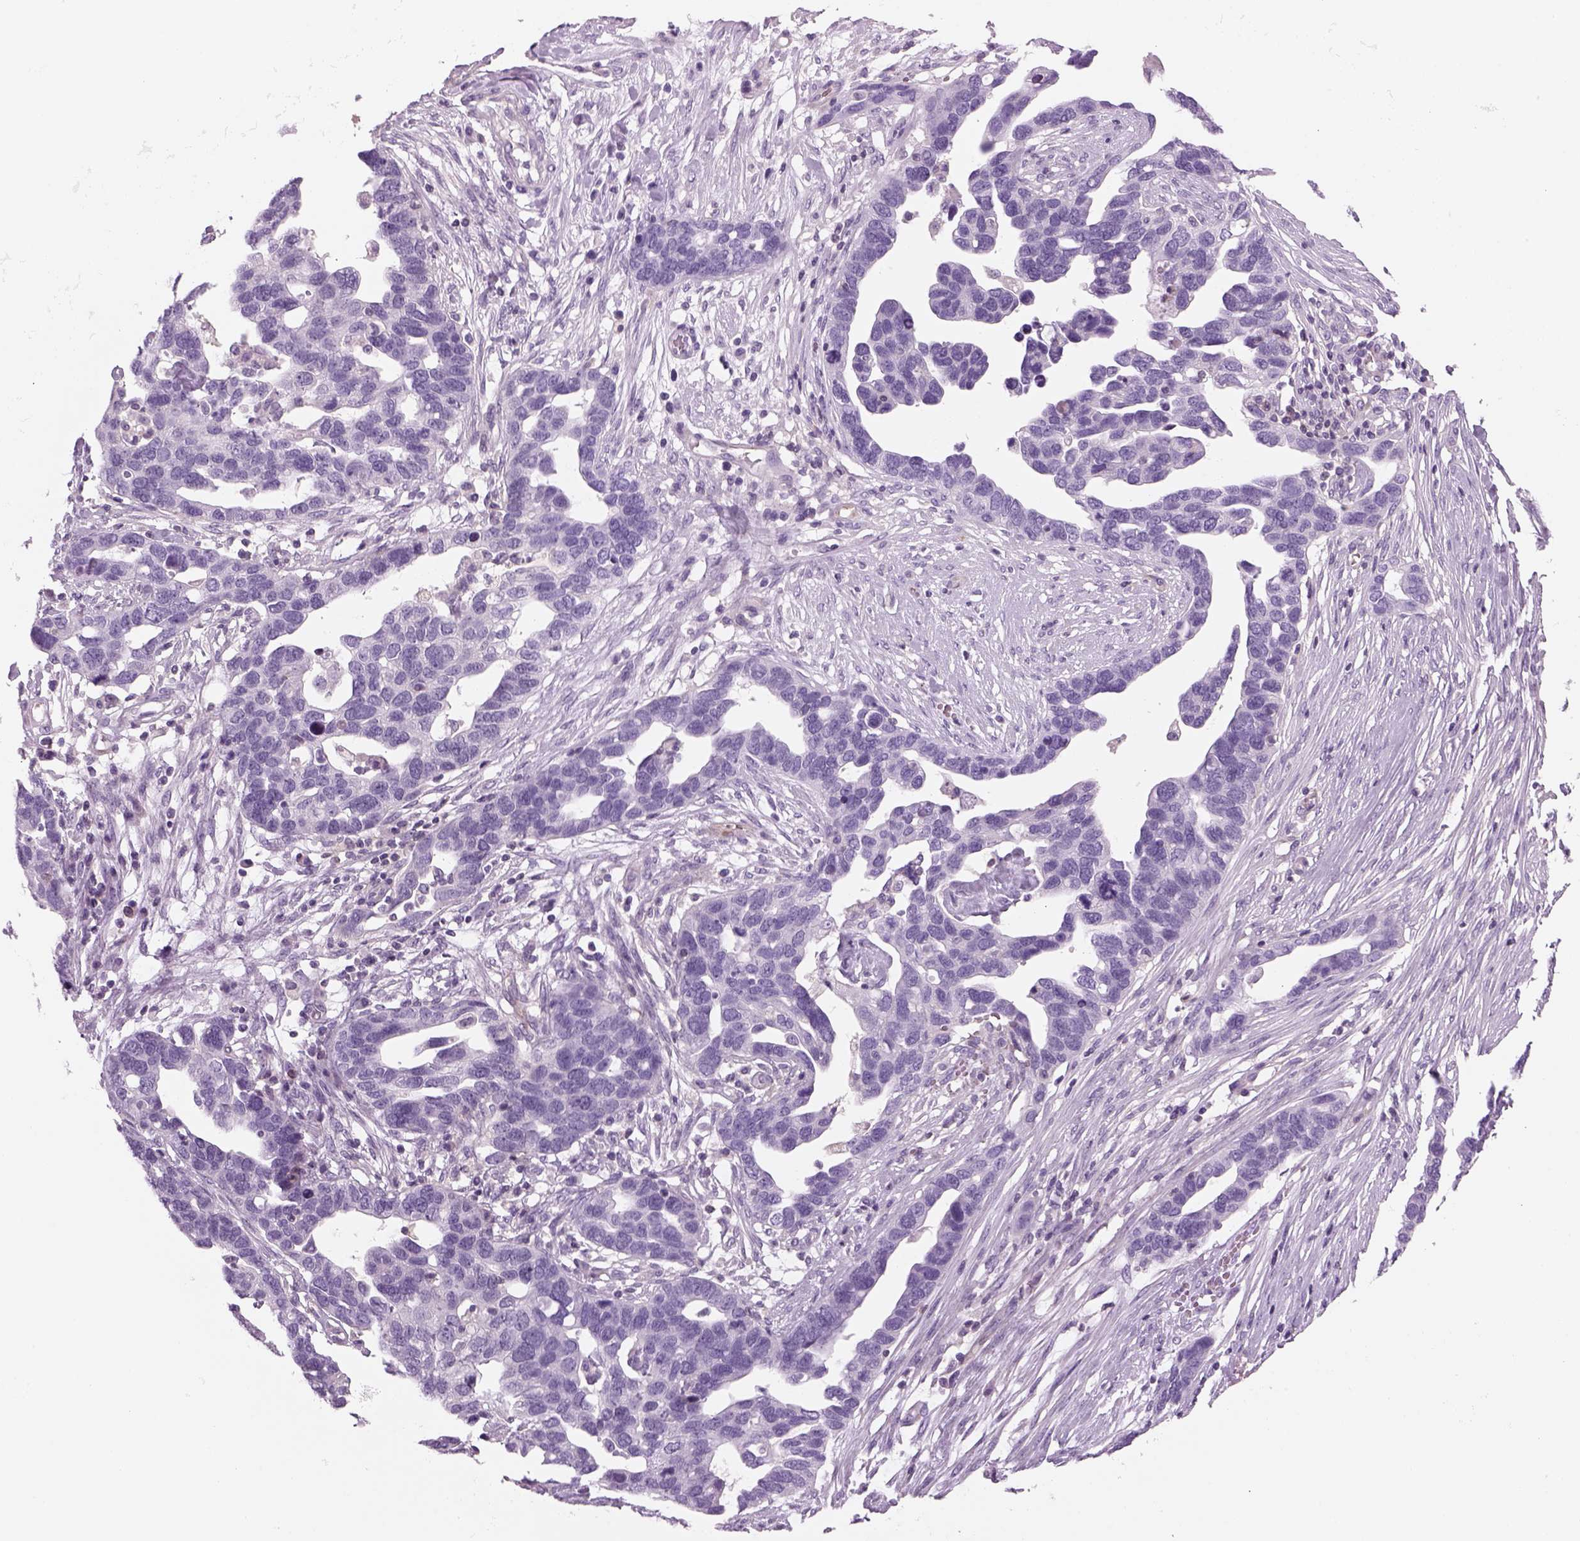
{"staining": {"intensity": "negative", "quantity": "none", "location": "none"}, "tissue": "ovarian cancer", "cell_type": "Tumor cells", "image_type": "cancer", "snomed": [{"axis": "morphology", "description": "Cystadenocarcinoma, serous, NOS"}, {"axis": "topography", "description": "Ovary"}], "caption": "Tumor cells show no significant protein expression in ovarian serous cystadenocarcinoma.", "gene": "SLC1A7", "patient": {"sex": "female", "age": 54}}